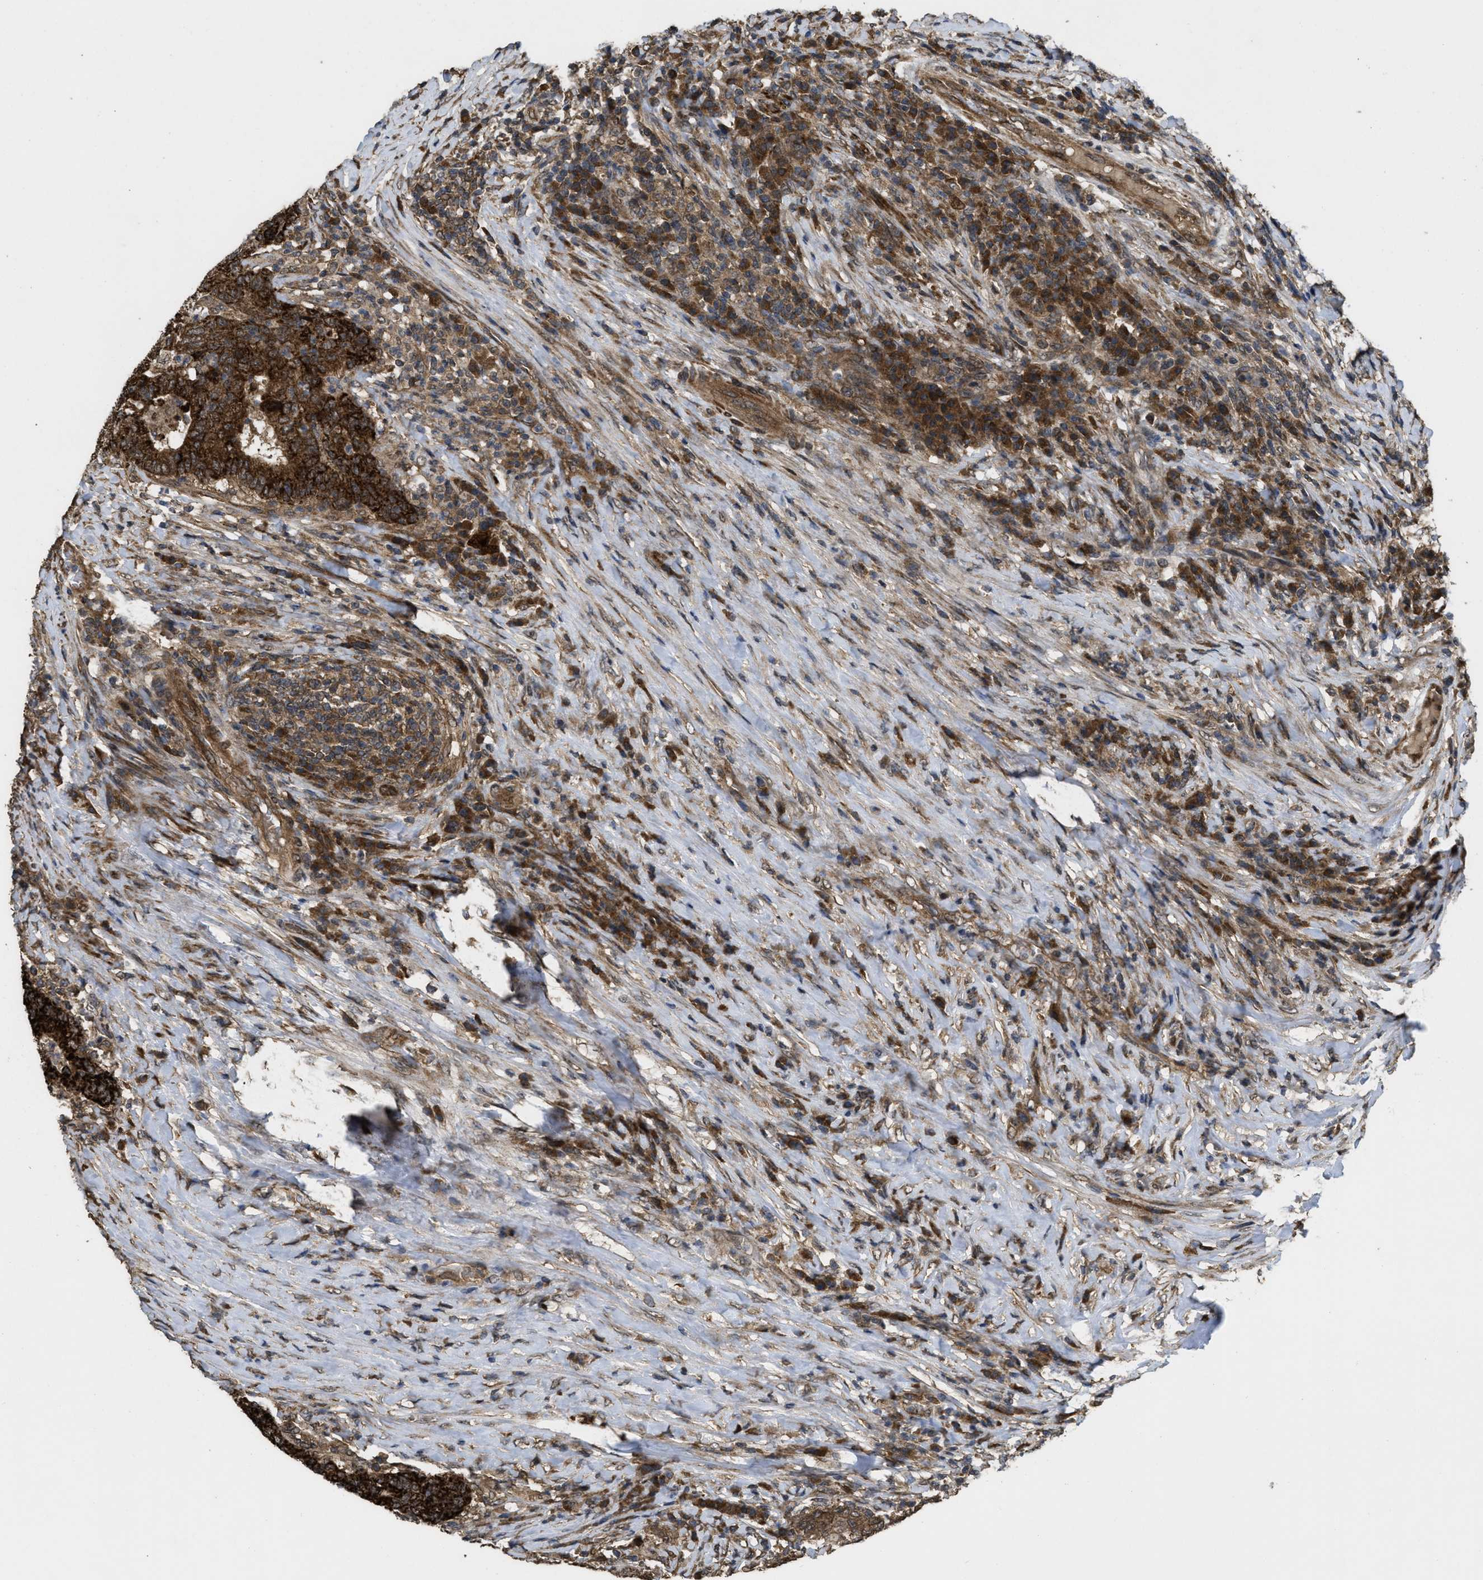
{"staining": {"intensity": "strong", "quantity": ">75%", "location": "cytoplasmic/membranous"}, "tissue": "colorectal cancer", "cell_type": "Tumor cells", "image_type": "cancer", "snomed": [{"axis": "morphology", "description": "Normal tissue, NOS"}, {"axis": "morphology", "description": "Adenocarcinoma, NOS"}, {"axis": "topography", "description": "Colon"}], "caption": "Colorectal cancer stained with DAB (3,3'-diaminobenzidine) immunohistochemistry reveals high levels of strong cytoplasmic/membranous staining in approximately >75% of tumor cells.", "gene": "FZD6", "patient": {"sex": "female", "age": 75}}